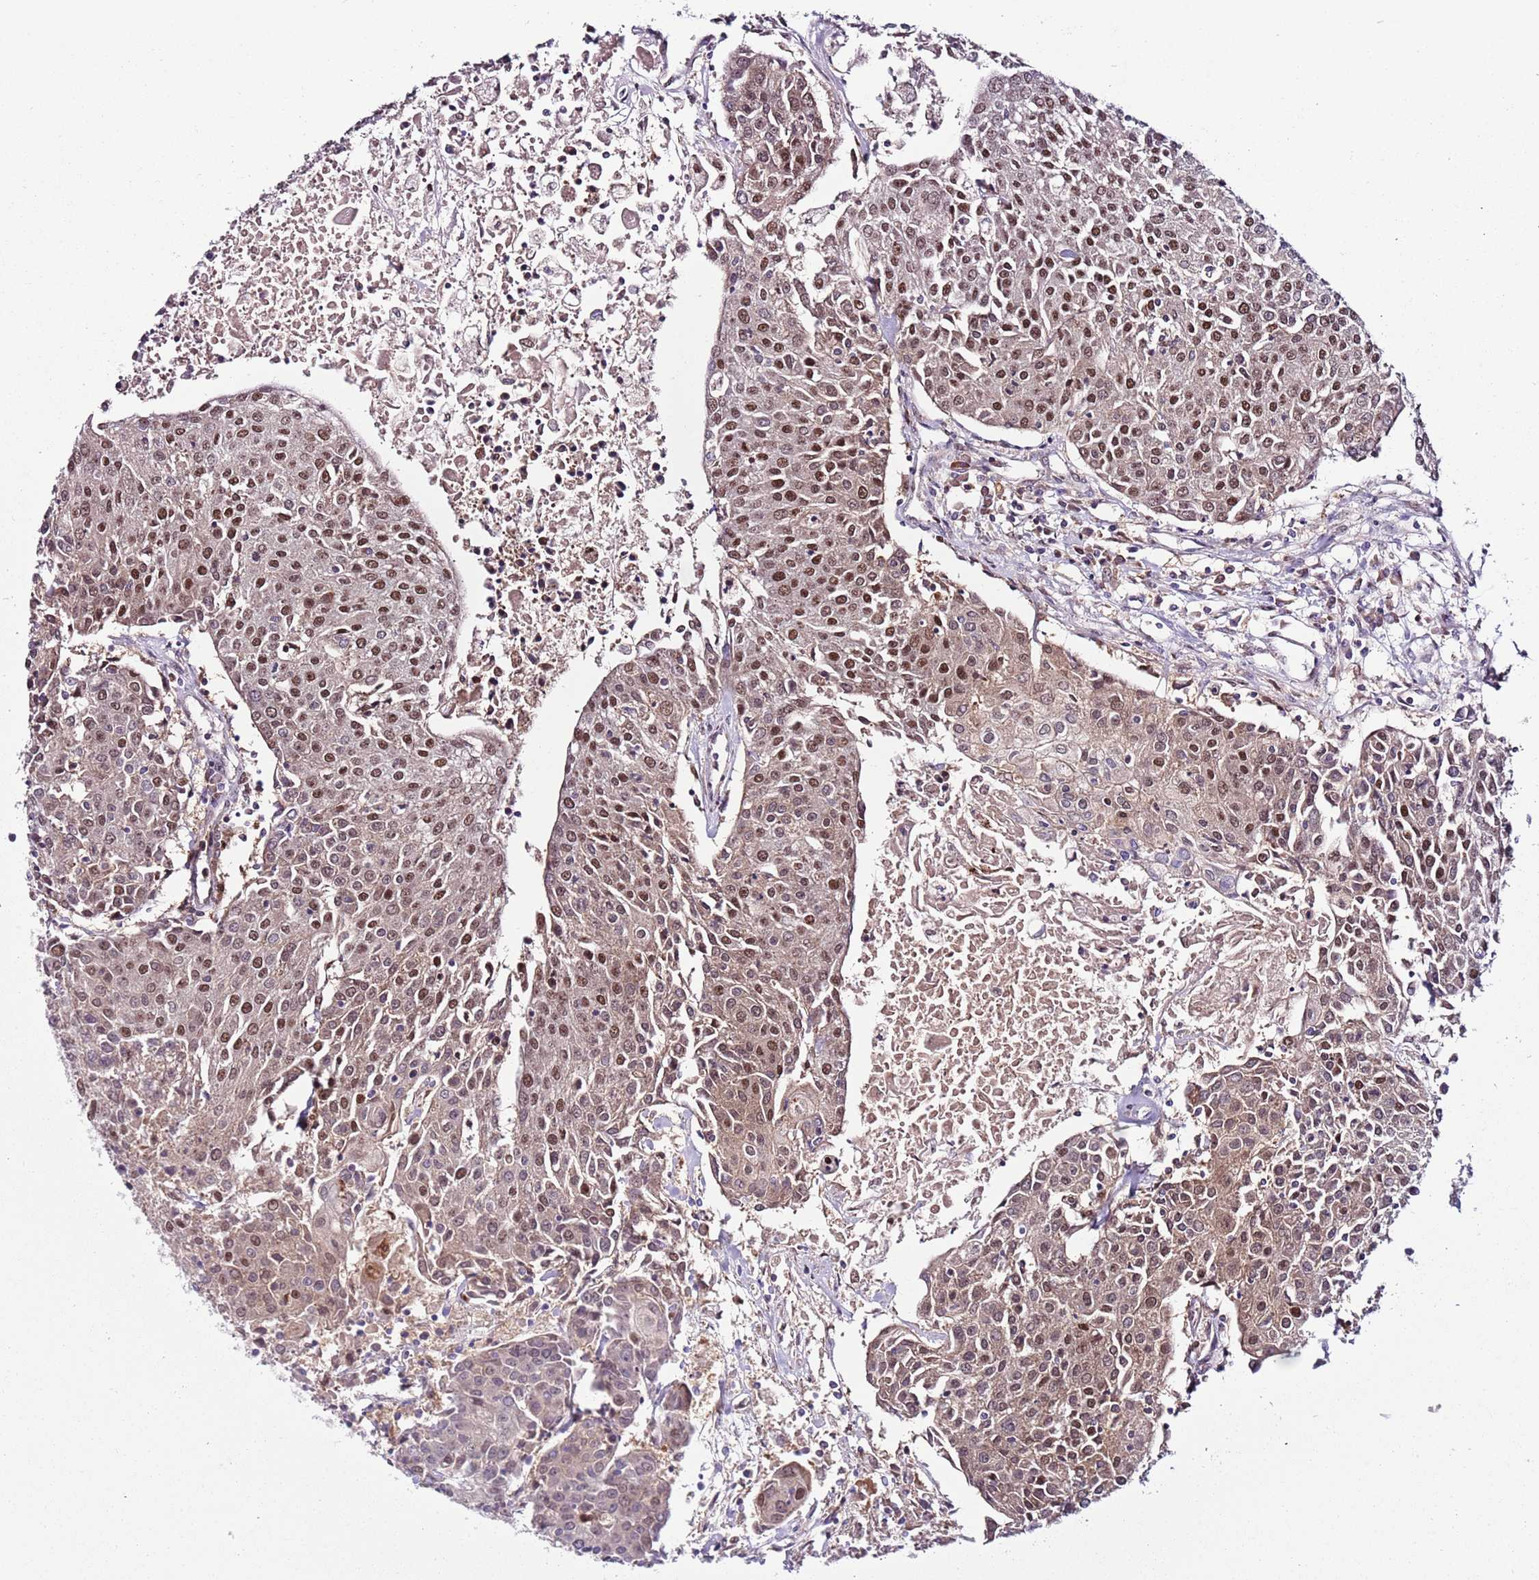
{"staining": {"intensity": "moderate", "quantity": ">75%", "location": "nuclear"}, "tissue": "urothelial cancer", "cell_type": "Tumor cells", "image_type": "cancer", "snomed": [{"axis": "morphology", "description": "Urothelial carcinoma, High grade"}, {"axis": "topography", "description": "Urinary bladder"}], "caption": "IHC of high-grade urothelial carcinoma shows medium levels of moderate nuclear positivity in about >75% of tumor cells.", "gene": "RMND5B", "patient": {"sex": "female", "age": 85}}